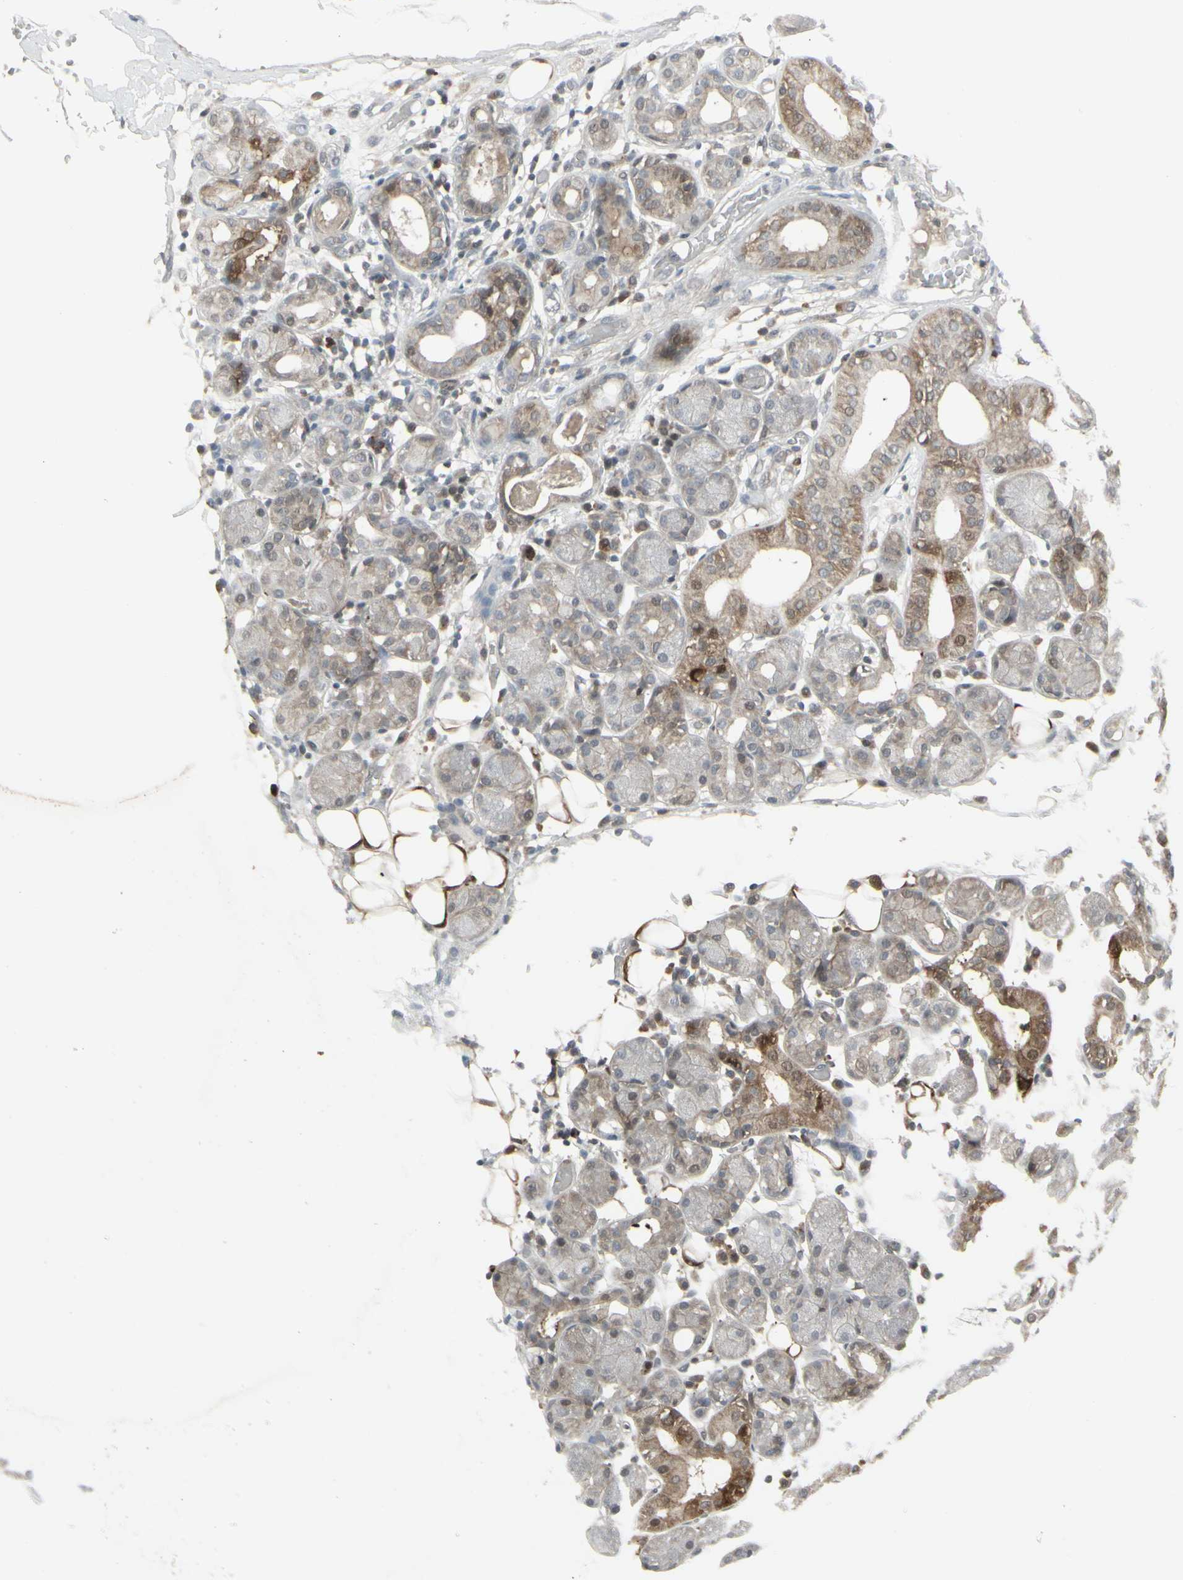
{"staining": {"intensity": "moderate", "quantity": "<25%", "location": "cytoplasmic/membranous"}, "tissue": "salivary gland", "cell_type": "Glandular cells", "image_type": "normal", "snomed": [{"axis": "morphology", "description": "Normal tissue, NOS"}, {"axis": "topography", "description": "Salivary gland"}, {"axis": "topography", "description": "Peripheral nerve tissue"}], "caption": "IHC staining of unremarkable salivary gland, which reveals low levels of moderate cytoplasmic/membranous positivity in approximately <25% of glandular cells indicating moderate cytoplasmic/membranous protein expression. The staining was performed using DAB (3,3'-diaminobenzidine) (brown) for protein detection and nuclei were counterstained in hematoxylin (blue).", "gene": "IGFBP6", "patient": {"sex": "male", "age": 62}}